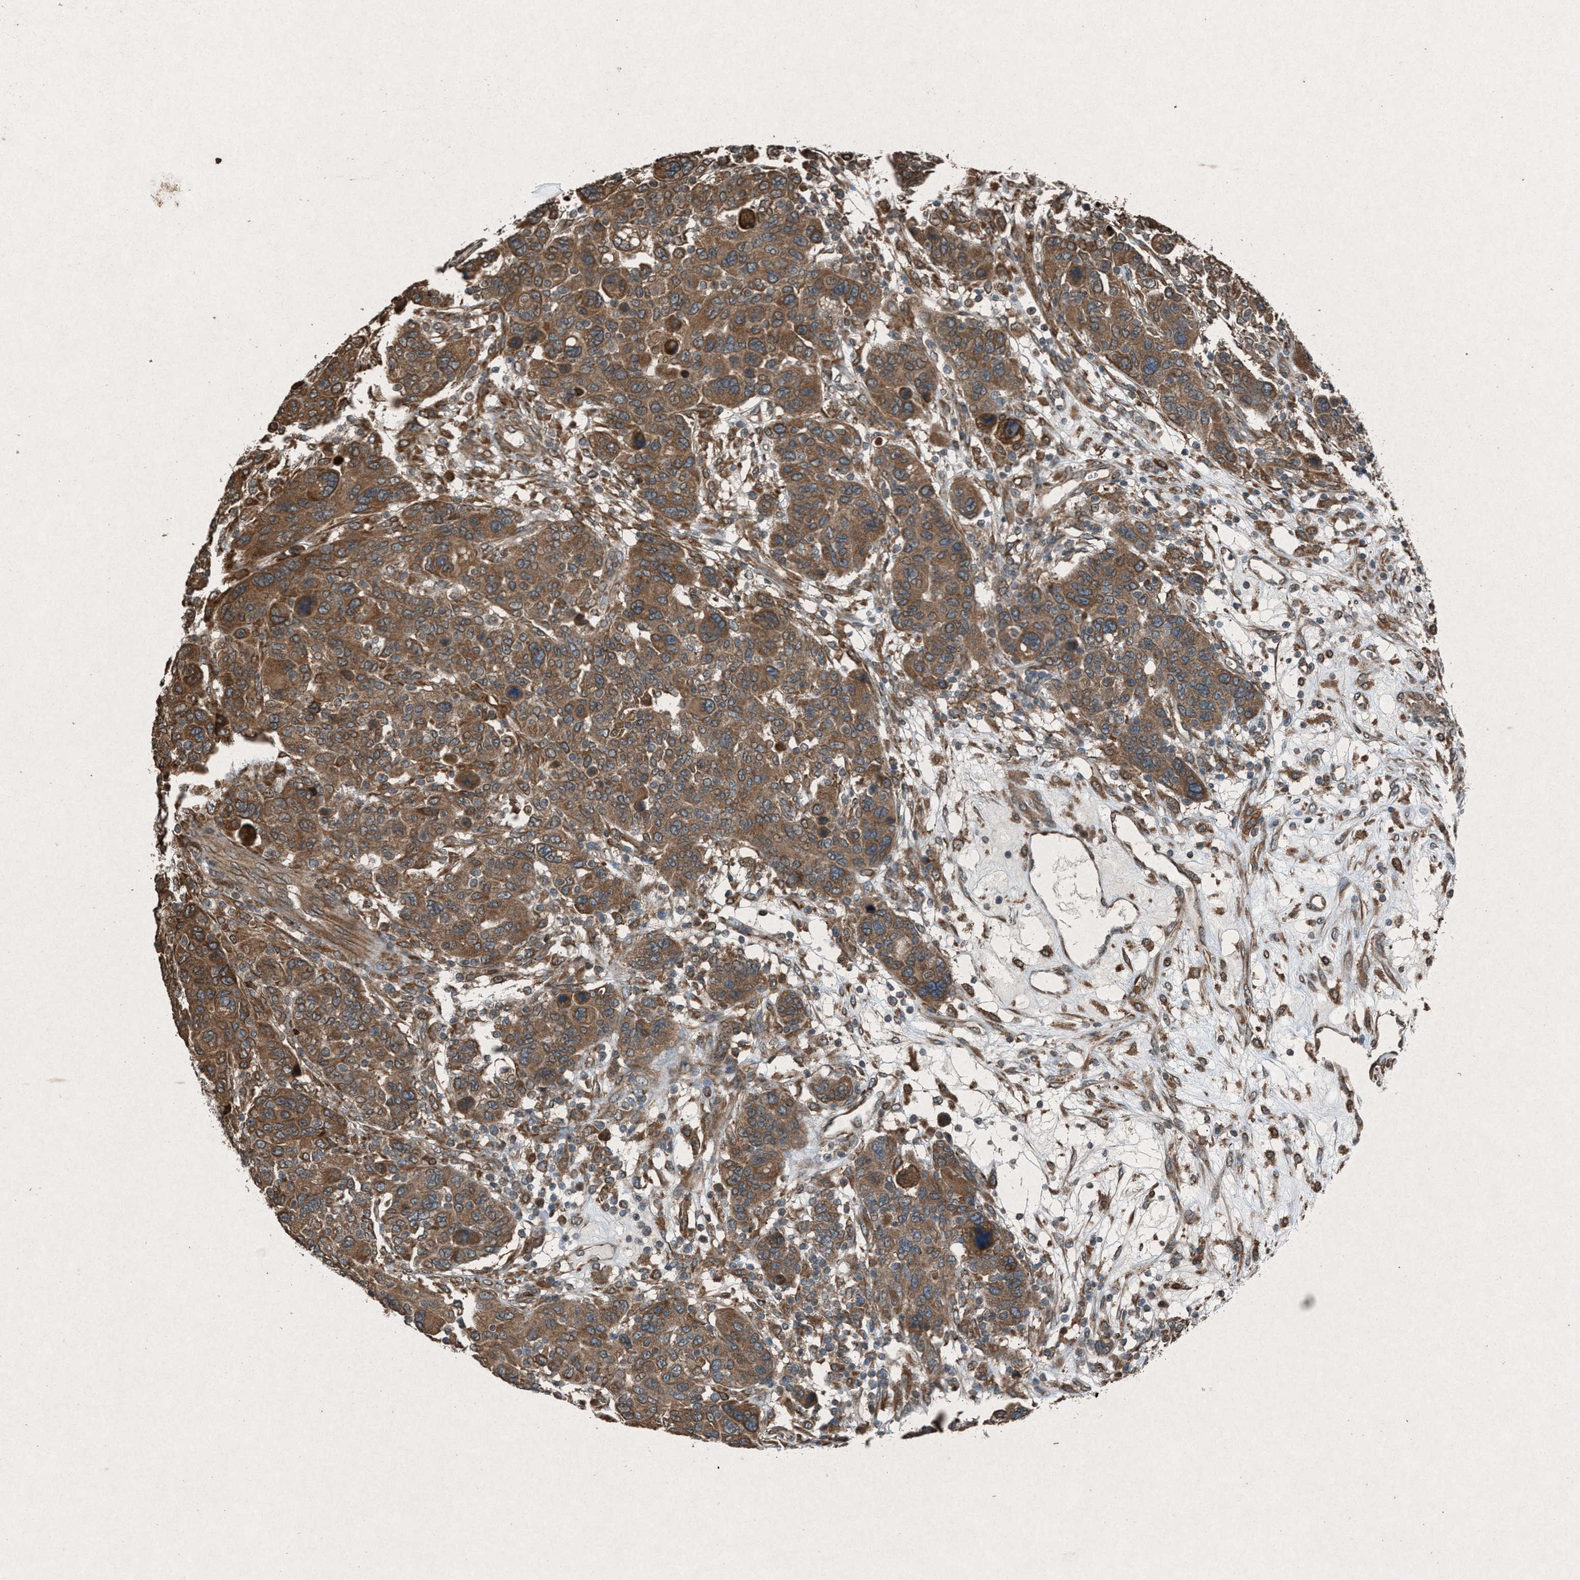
{"staining": {"intensity": "moderate", "quantity": ">75%", "location": "cytoplasmic/membranous"}, "tissue": "breast cancer", "cell_type": "Tumor cells", "image_type": "cancer", "snomed": [{"axis": "morphology", "description": "Duct carcinoma"}, {"axis": "topography", "description": "Breast"}], "caption": "Brown immunohistochemical staining in human breast cancer (invasive ductal carcinoma) shows moderate cytoplasmic/membranous staining in about >75% of tumor cells.", "gene": "CALR", "patient": {"sex": "female", "age": 37}}